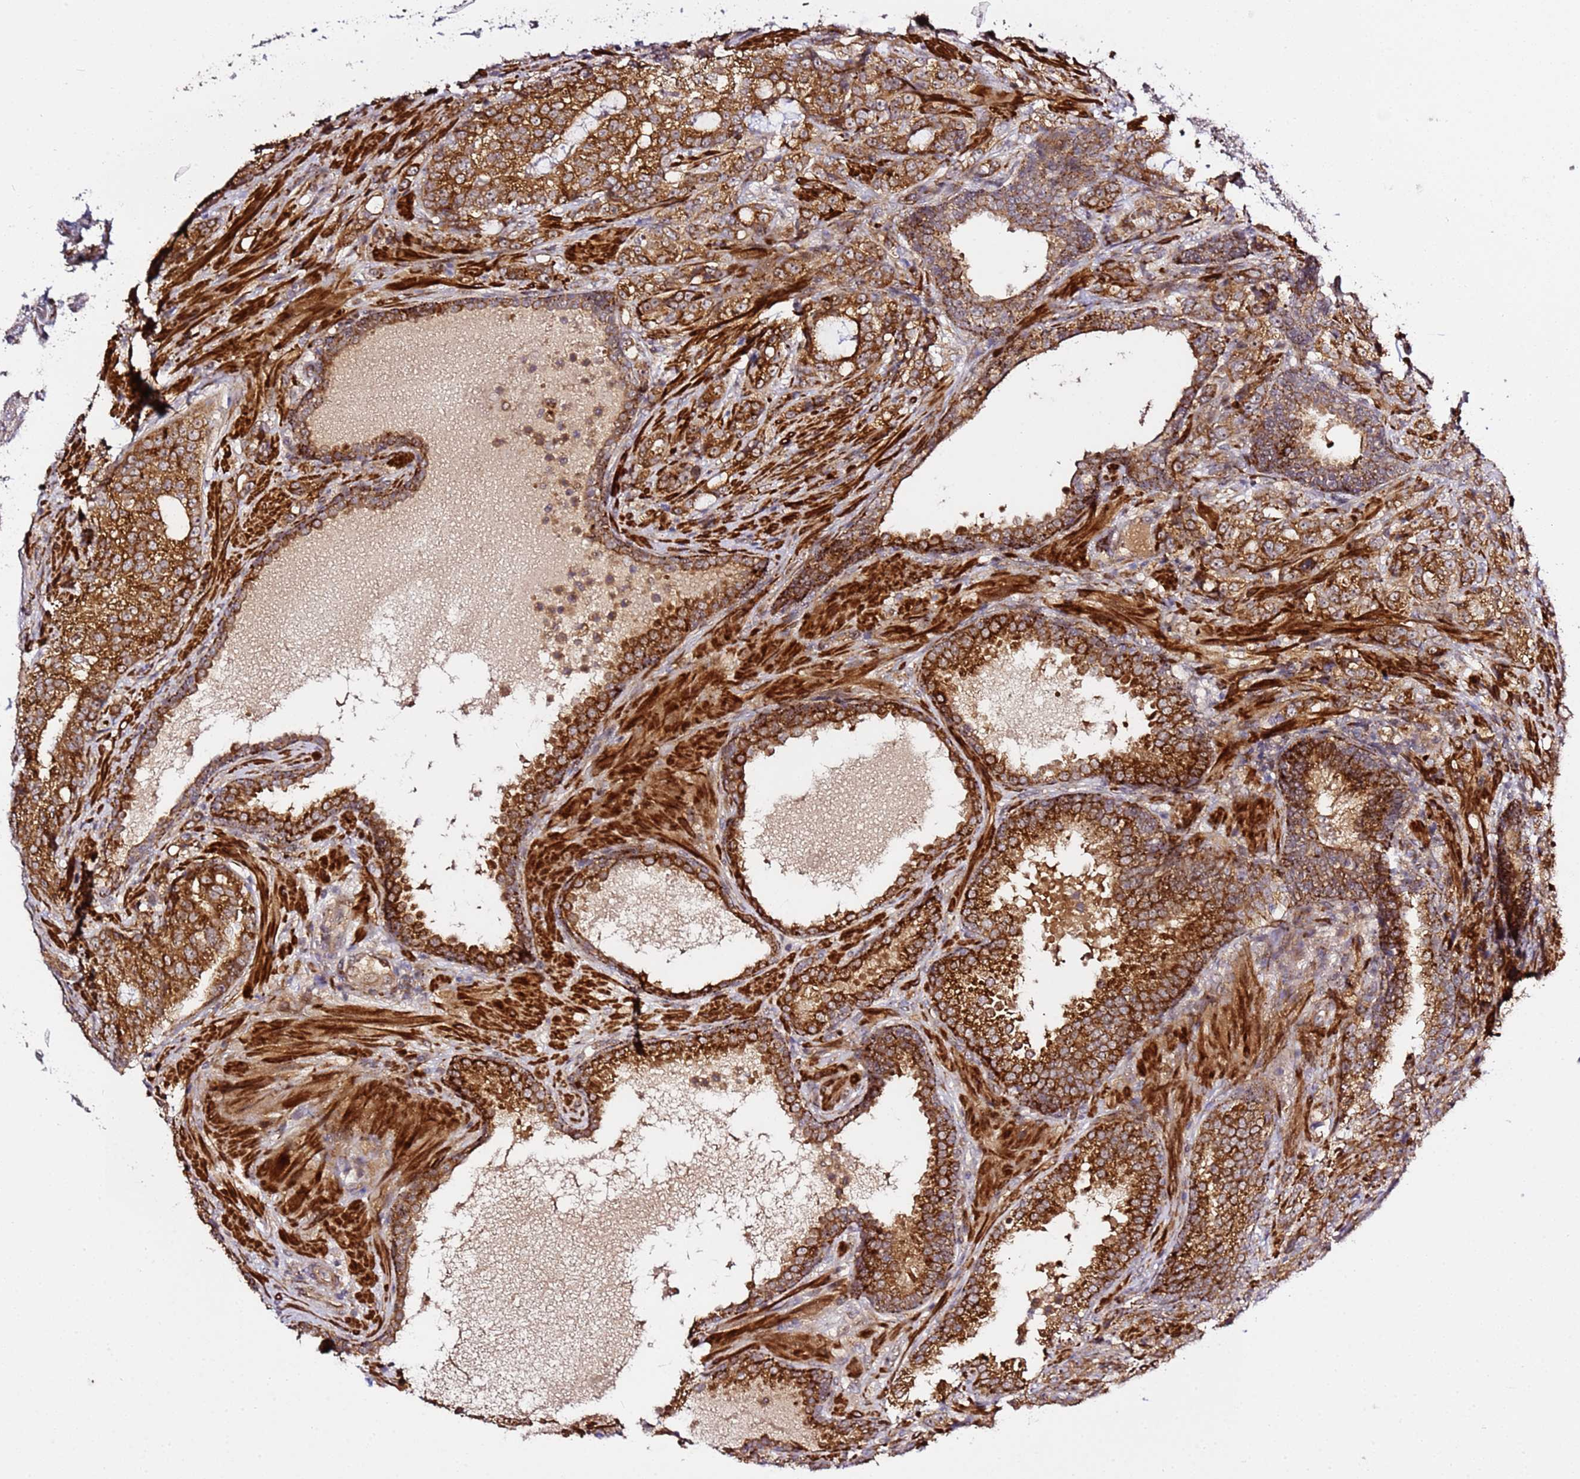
{"staining": {"intensity": "strong", "quantity": ">75%", "location": "cytoplasmic/membranous"}, "tissue": "prostate cancer", "cell_type": "Tumor cells", "image_type": "cancer", "snomed": [{"axis": "morphology", "description": "Adenocarcinoma, High grade"}, {"axis": "topography", "description": "Prostate"}], "caption": "This histopathology image demonstrates prostate cancer stained with immunohistochemistry (IHC) to label a protein in brown. The cytoplasmic/membranous of tumor cells show strong positivity for the protein. Nuclei are counter-stained blue.", "gene": "PVRIG", "patient": {"sex": "male", "age": 67}}